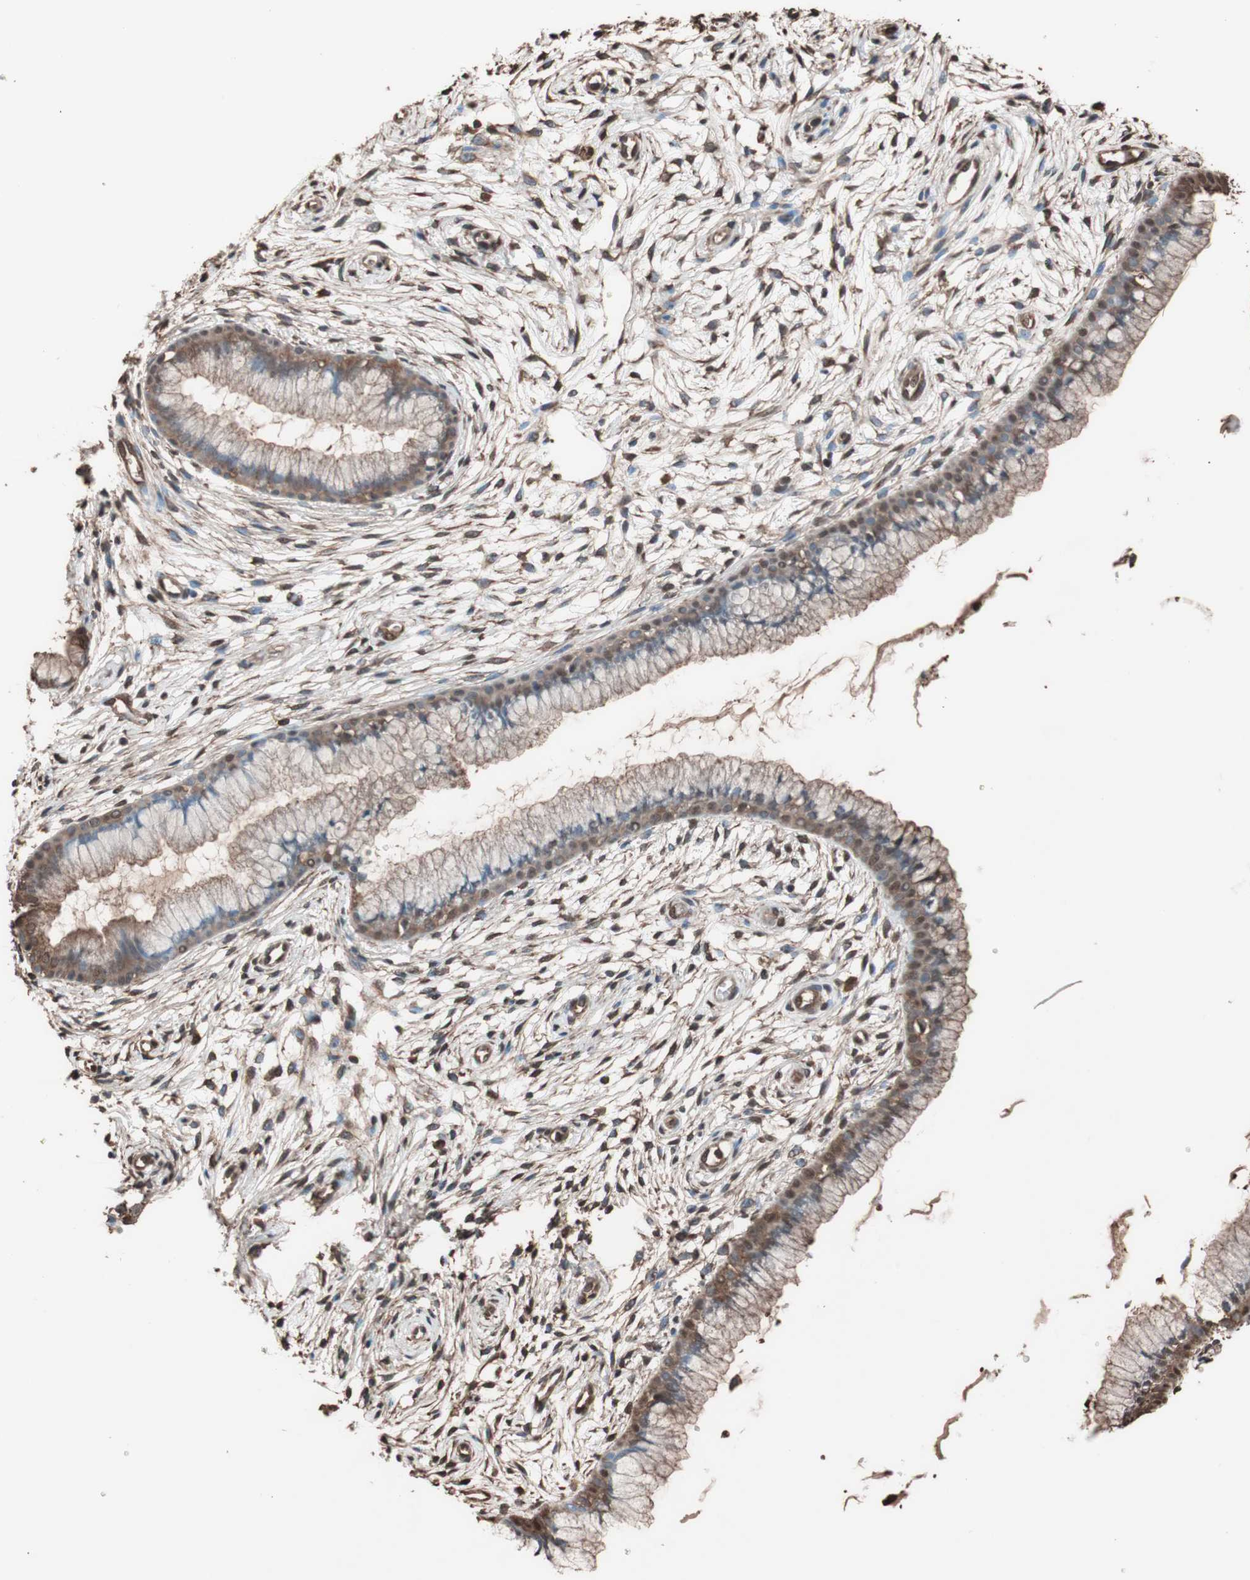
{"staining": {"intensity": "moderate", "quantity": ">75%", "location": "cytoplasmic/membranous"}, "tissue": "cervix", "cell_type": "Glandular cells", "image_type": "normal", "snomed": [{"axis": "morphology", "description": "Normal tissue, NOS"}, {"axis": "topography", "description": "Cervix"}], "caption": "Immunohistochemical staining of benign human cervix demonstrates medium levels of moderate cytoplasmic/membranous staining in about >75% of glandular cells. The staining was performed using DAB, with brown indicating positive protein expression. Nuclei are stained blue with hematoxylin.", "gene": "CALM2", "patient": {"sex": "female", "age": 39}}